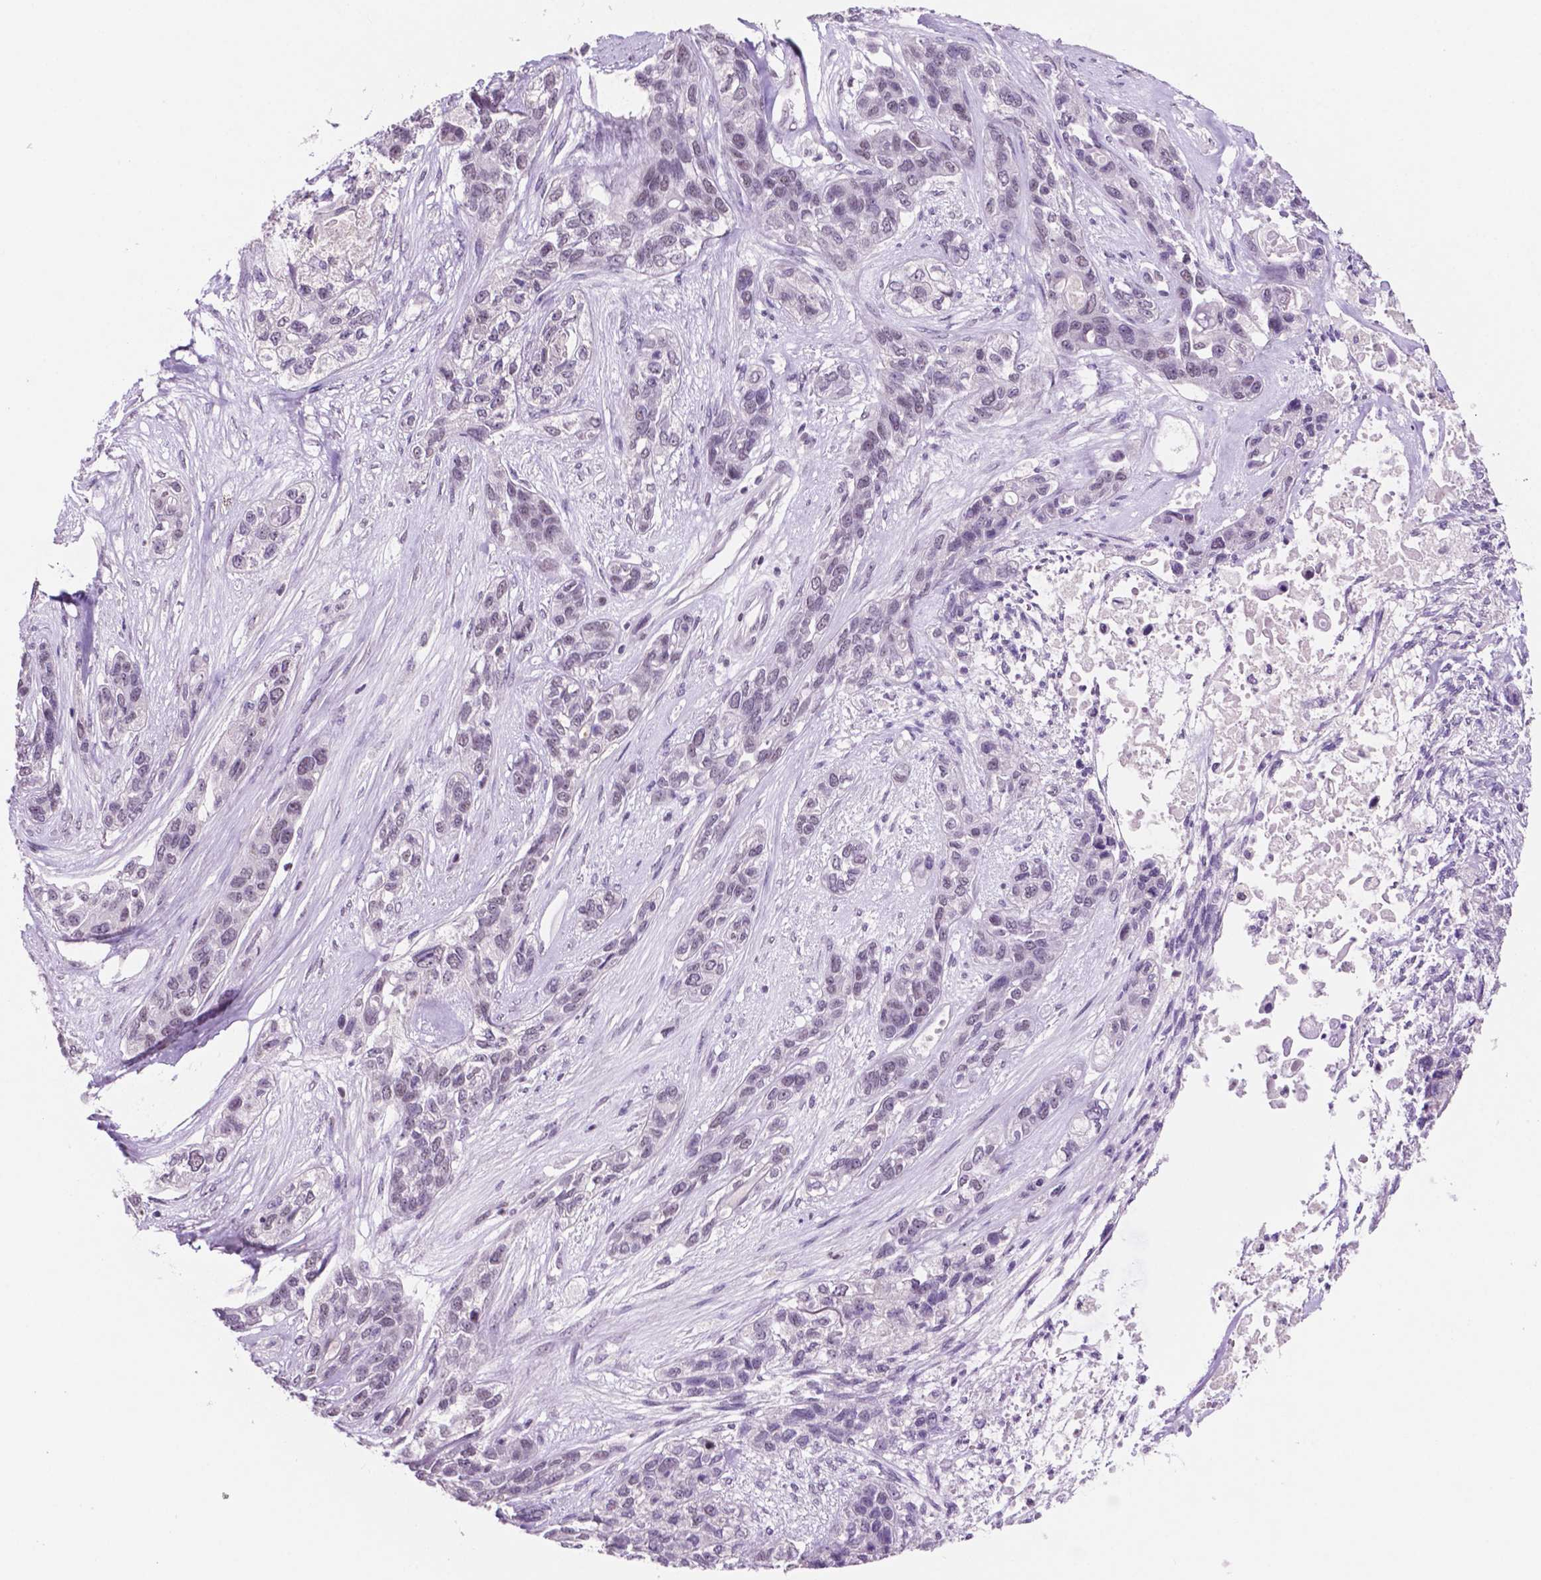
{"staining": {"intensity": "negative", "quantity": "none", "location": "none"}, "tissue": "lung cancer", "cell_type": "Tumor cells", "image_type": "cancer", "snomed": [{"axis": "morphology", "description": "Squamous cell carcinoma, NOS"}, {"axis": "topography", "description": "Lung"}], "caption": "This is an IHC micrograph of squamous cell carcinoma (lung). There is no staining in tumor cells.", "gene": "NCOR1", "patient": {"sex": "female", "age": 70}}